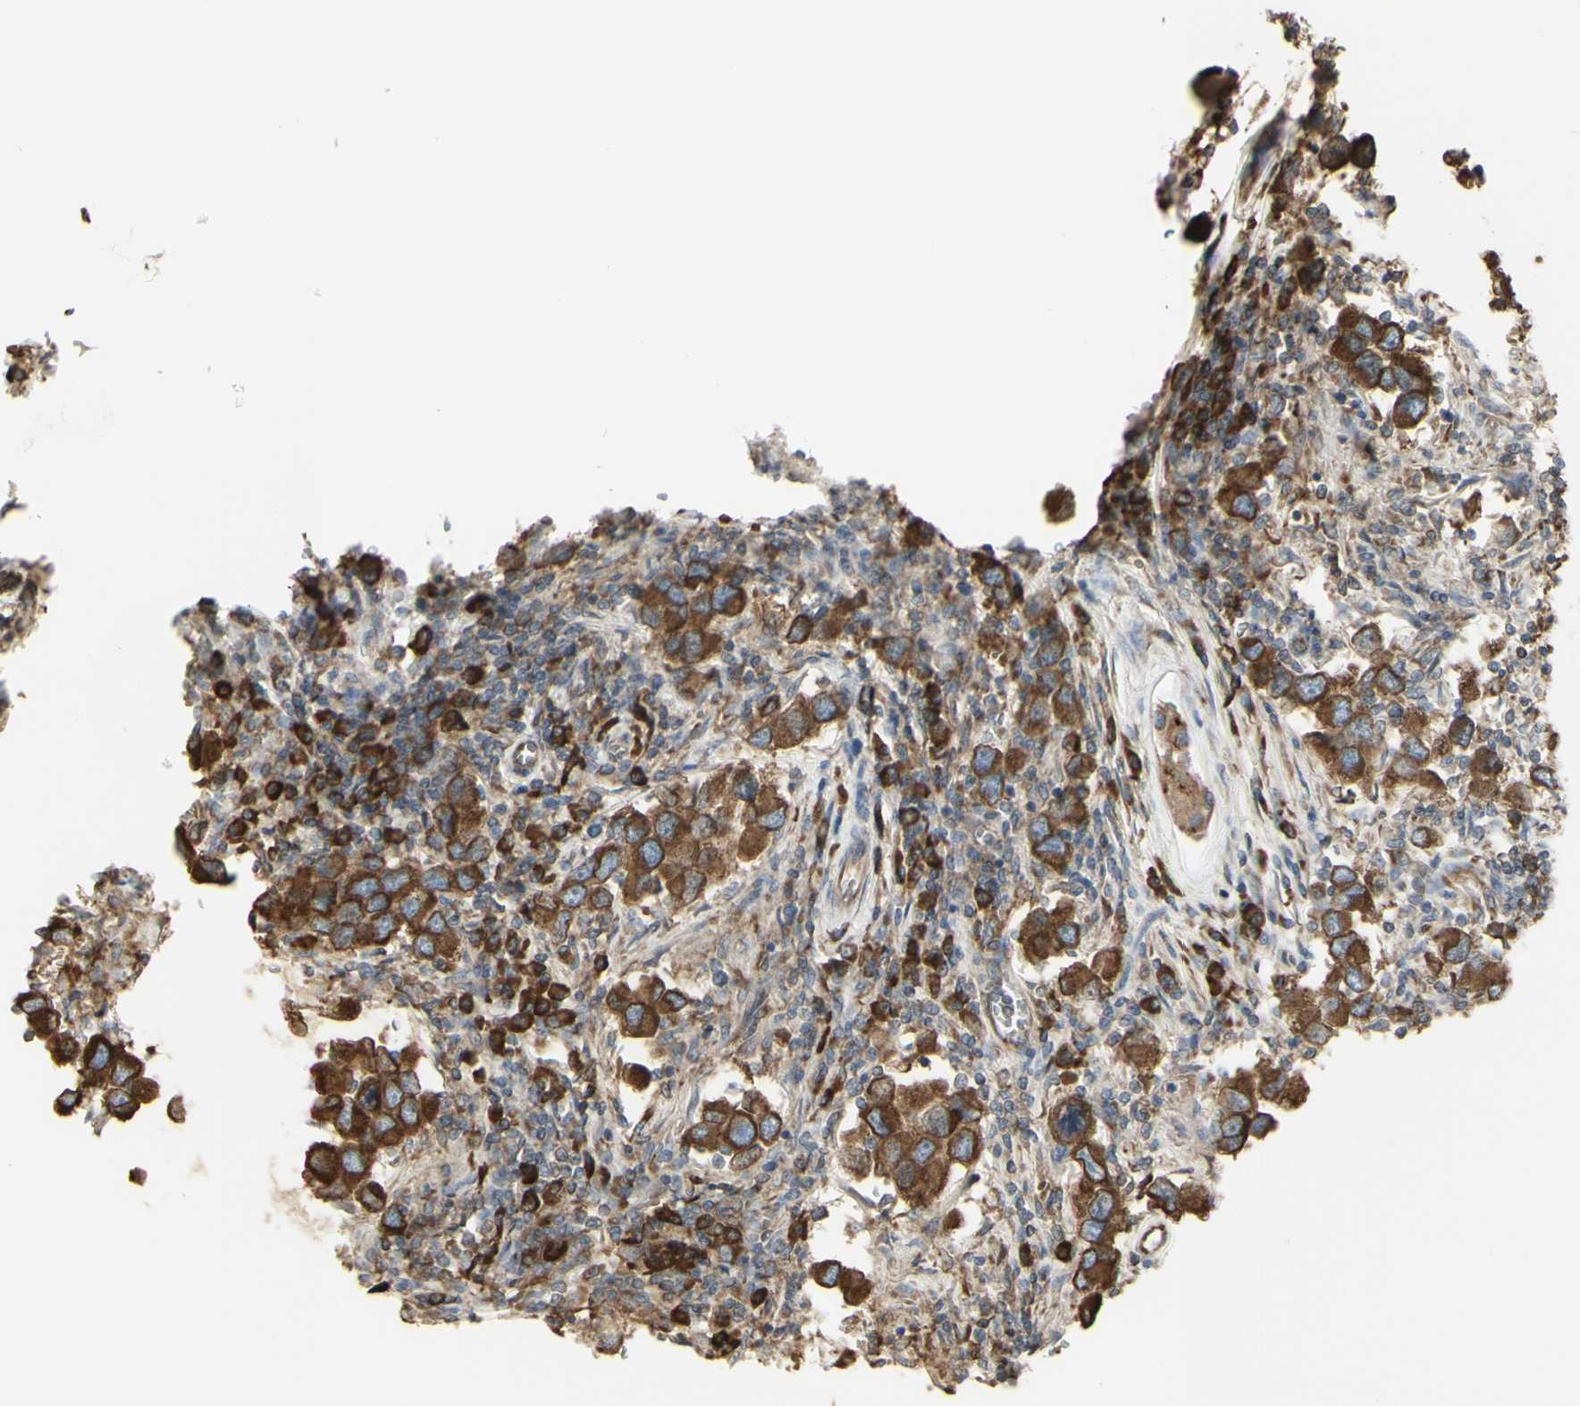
{"staining": {"intensity": "moderate", "quantity": ">75%", "location": "cytoplasmic/membranous"}, "tissue": "testis cancer", "cell_type": "Tumor cells", "image_type": "cancer", "snomed": [{"axis": "morphology", "description": "Carcinoma, Embryonal, NOS"}, {"axis": "topography", "description": "Testis"}], "caption": "IHC (DAB) staining of human testis embryonal carcinoma displays moderate cytoplasmic/membranous protein staining in about >75% of tumor cells.", "gene": "EEF1B2", "patient": {"sex": "male", "age": 21}}